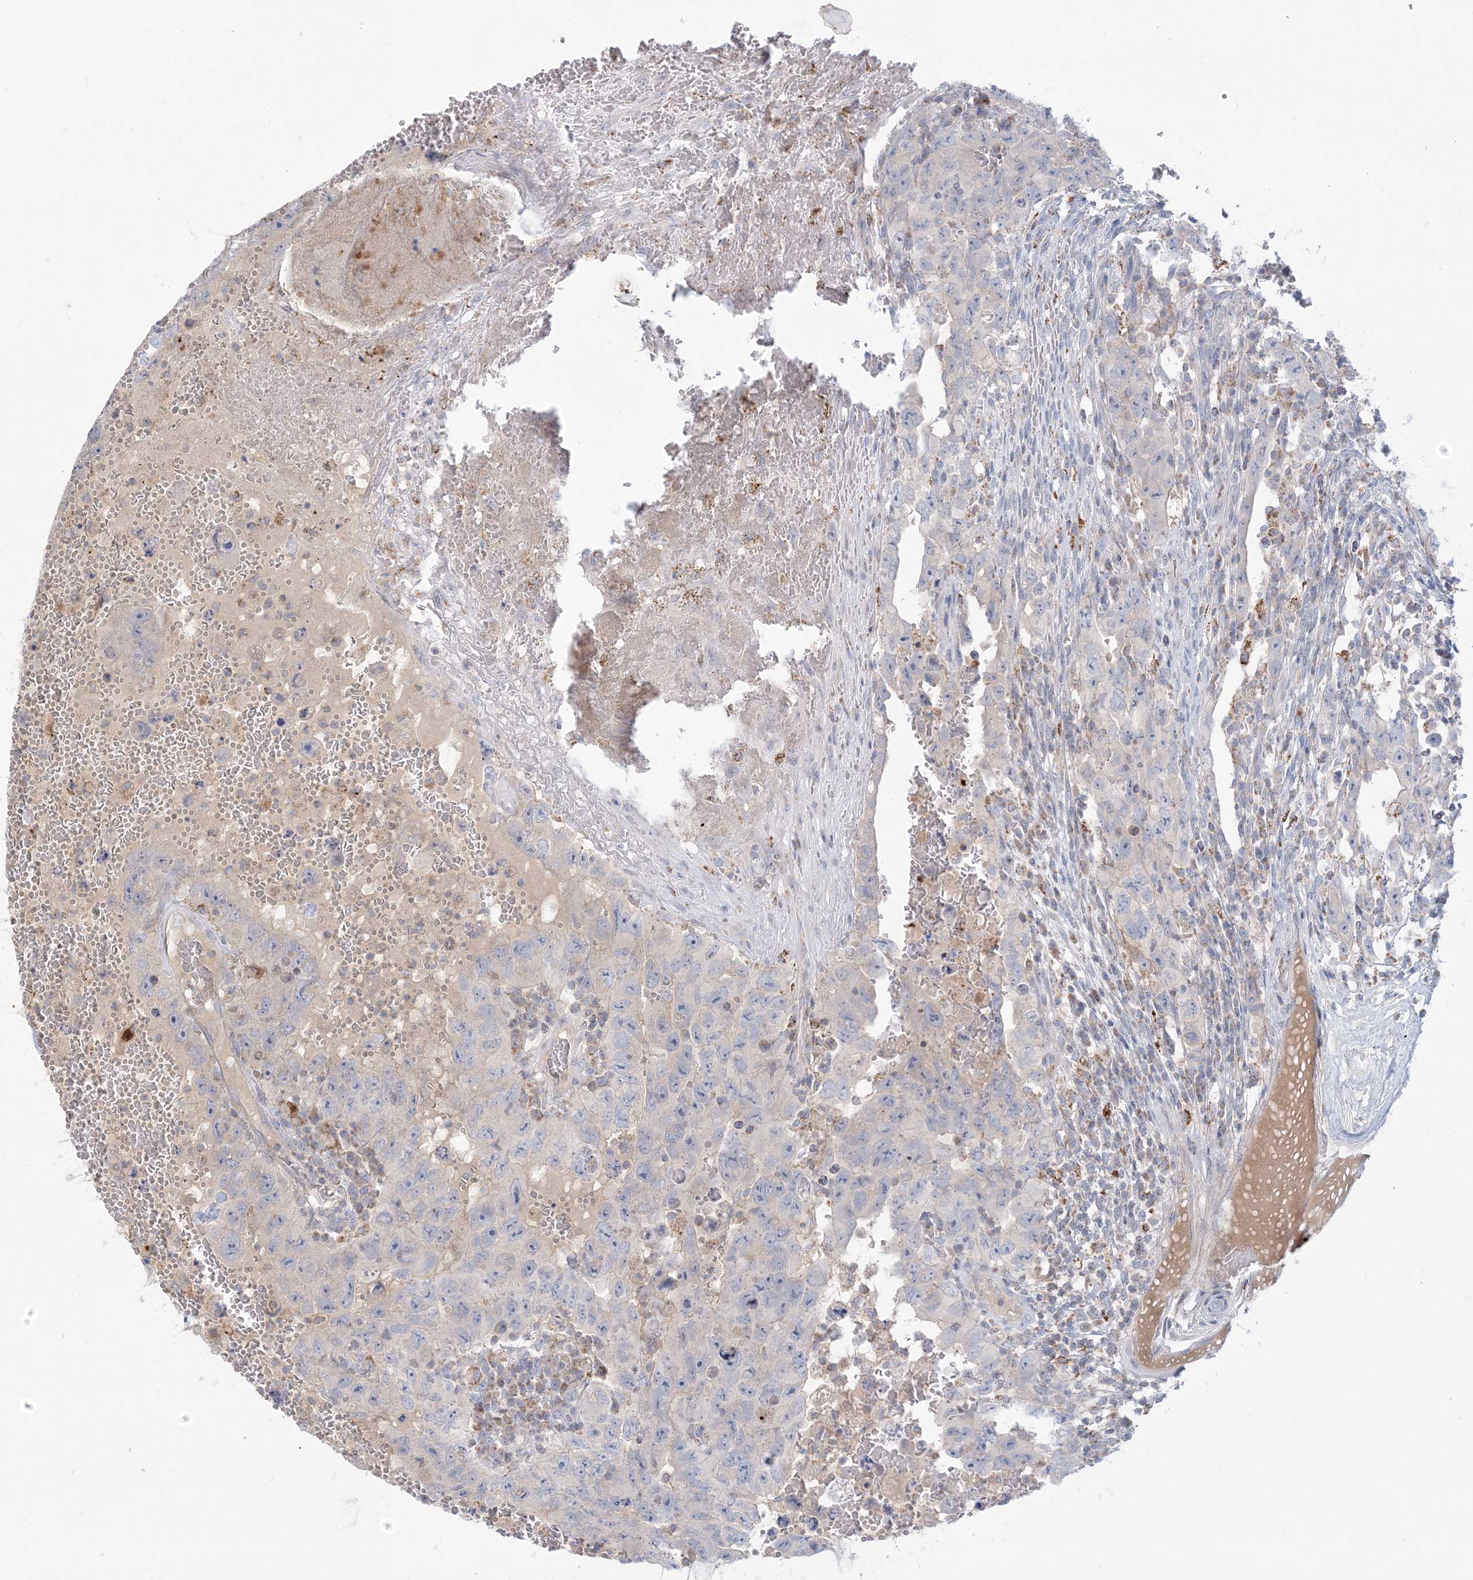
{"staining": {"intensity": "negative", "quantity": "none", "location": "none"}, "tissue": "testis cancer", "cell_type": "Tumor cells", "image_type": "cancer", "snomed": [{"axis": "morphology", "description": "Carcinoma, Embryonal, NOS"}, {"axis": "topography", "description": "Testis"}], "caption": "The photomicrograph shows no staining of tumor cells in testis embryonal carcinoma.", "gene": "KCTD6", "patient": {"sex": "male", "age": 26}}